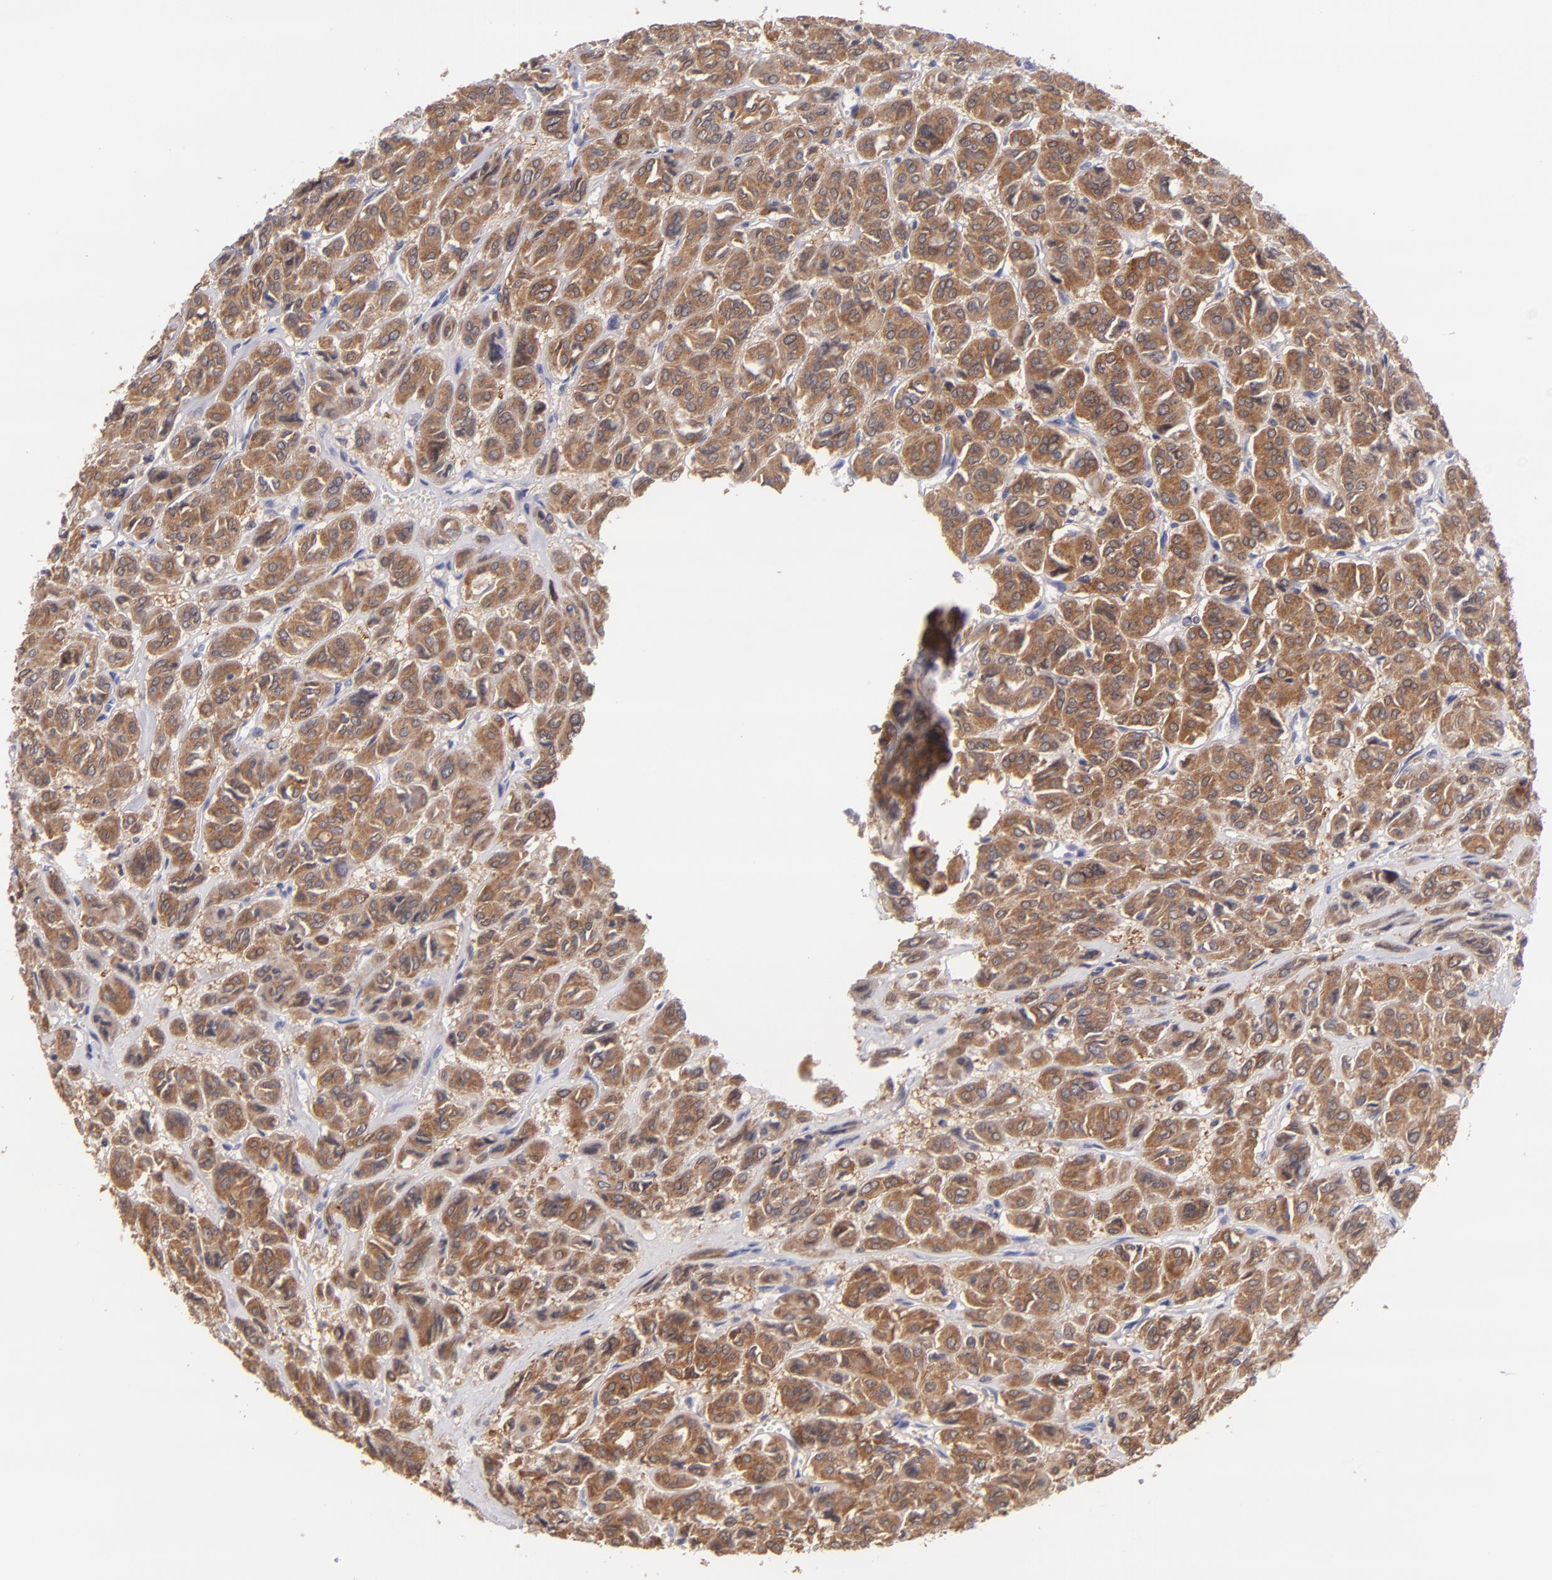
{"staining": {"intensity": "strong", "quantity": ">75%", "location": "cytoplasmic/membranous"}, "tissue": "thyroid cancer", "cell_type": "Tumor cells", "image_type": "cancer", "snomed": [{"axis": "morphology", "description": "Follicular adenoma carcinoma, NOS"}, {"axis": "topography", "description": "Thyroid gland"}], "caption": "Immunohistochemistry (DAB) staining of thyroid cancer exhibits strong cytoplasmic/membranous protein staining in about >75% of tumor cells.", "gene": "PRKCD", "patient": {"sex": "female", "age": 71}}